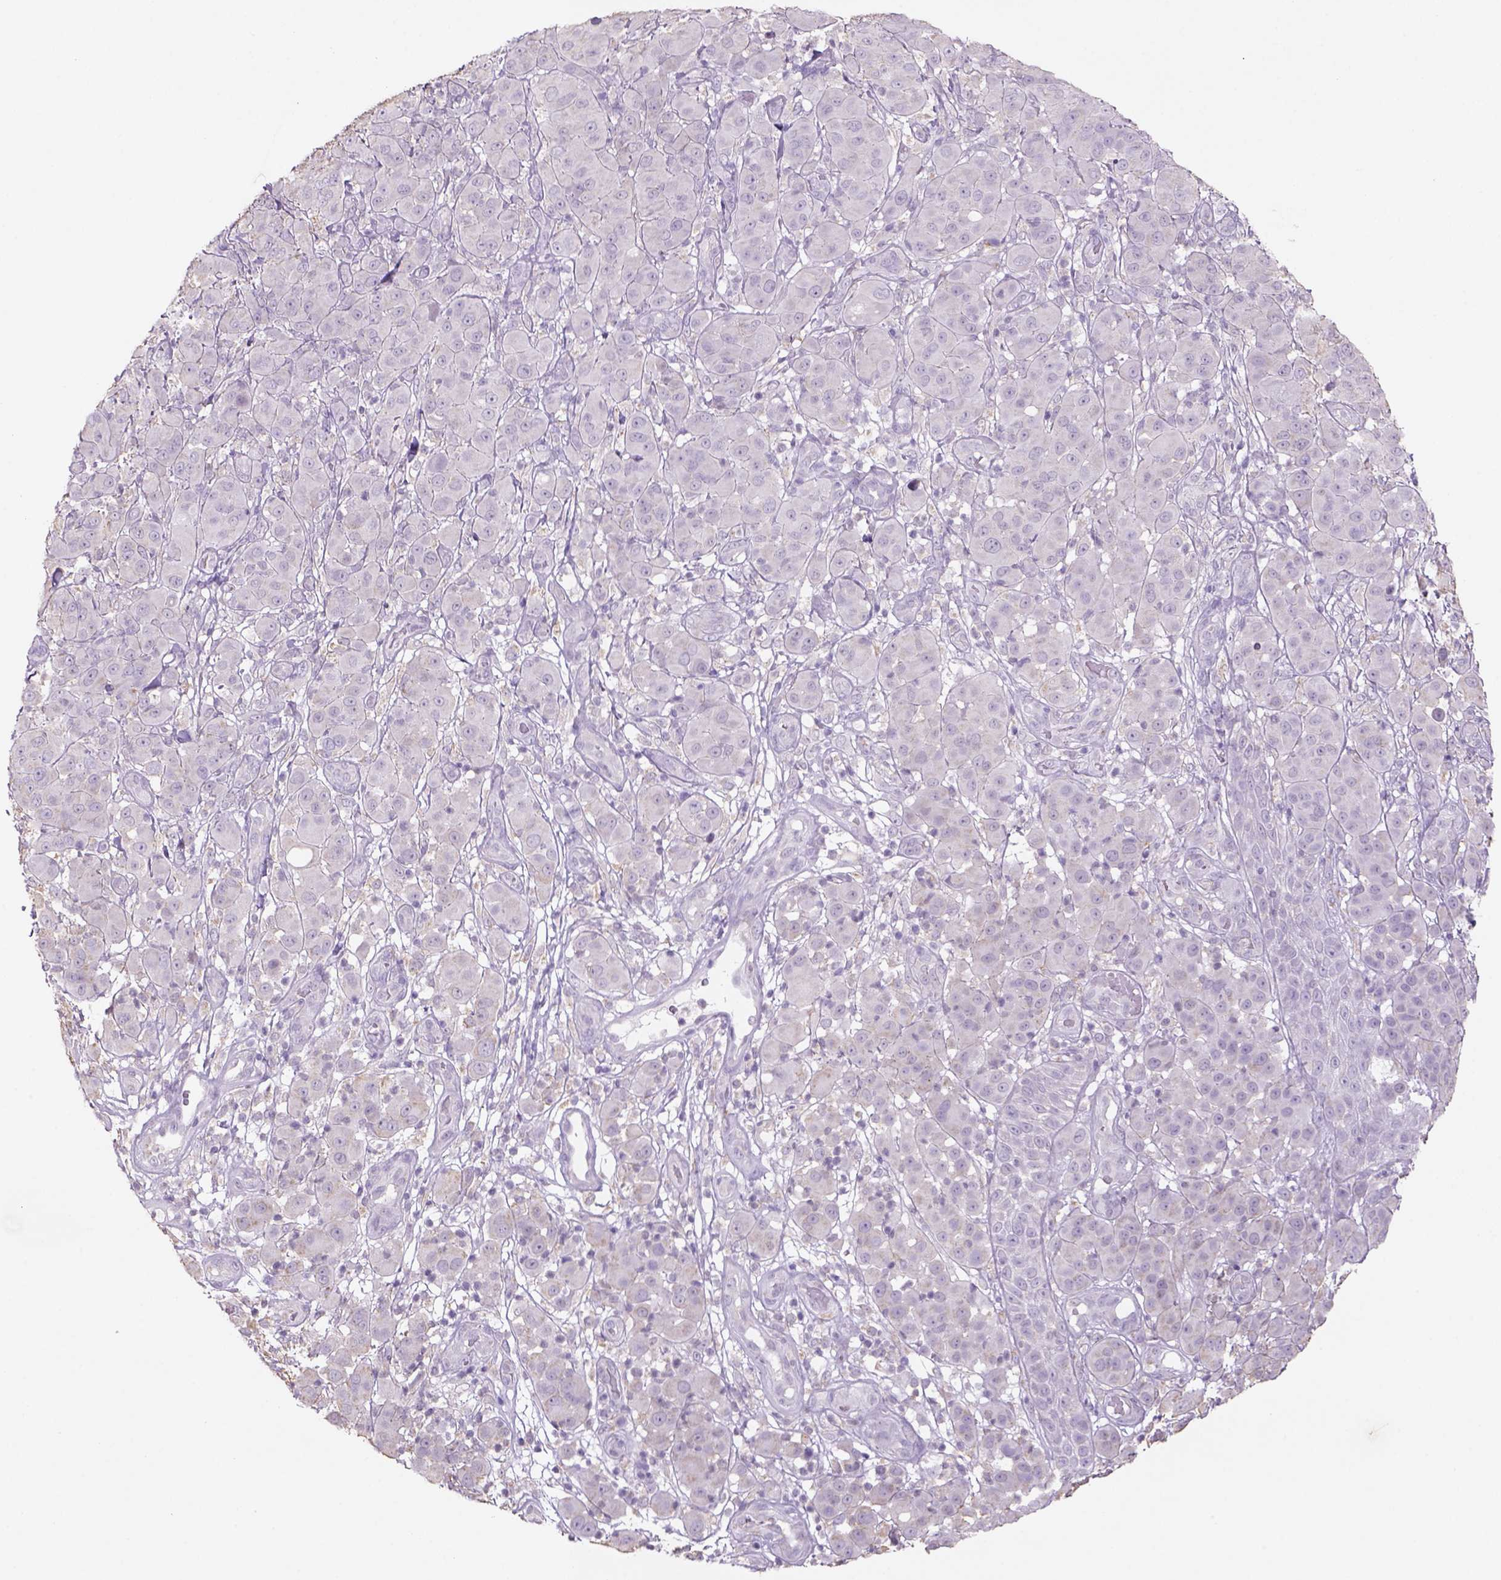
{"staining": {"intensity": "negative", "quantity": "none", "location": "none"}, "tissue": "melanoma", "cell_type": "Tumor cells", "image_type": "cancer", "snomed": [{"axis": "morphology", "description": "Malignant melanoma, NOS"}, {"axis": "topography", "description": "Skin"}], "caption": "DAB (3,3'-diaminobenzidine) immunohistochemical staining of human malignant melanoma exhibits no significant positivity in tumor cells.", "gene": "NAALAD2", "patient": {"sex": "female", "age": 87}}